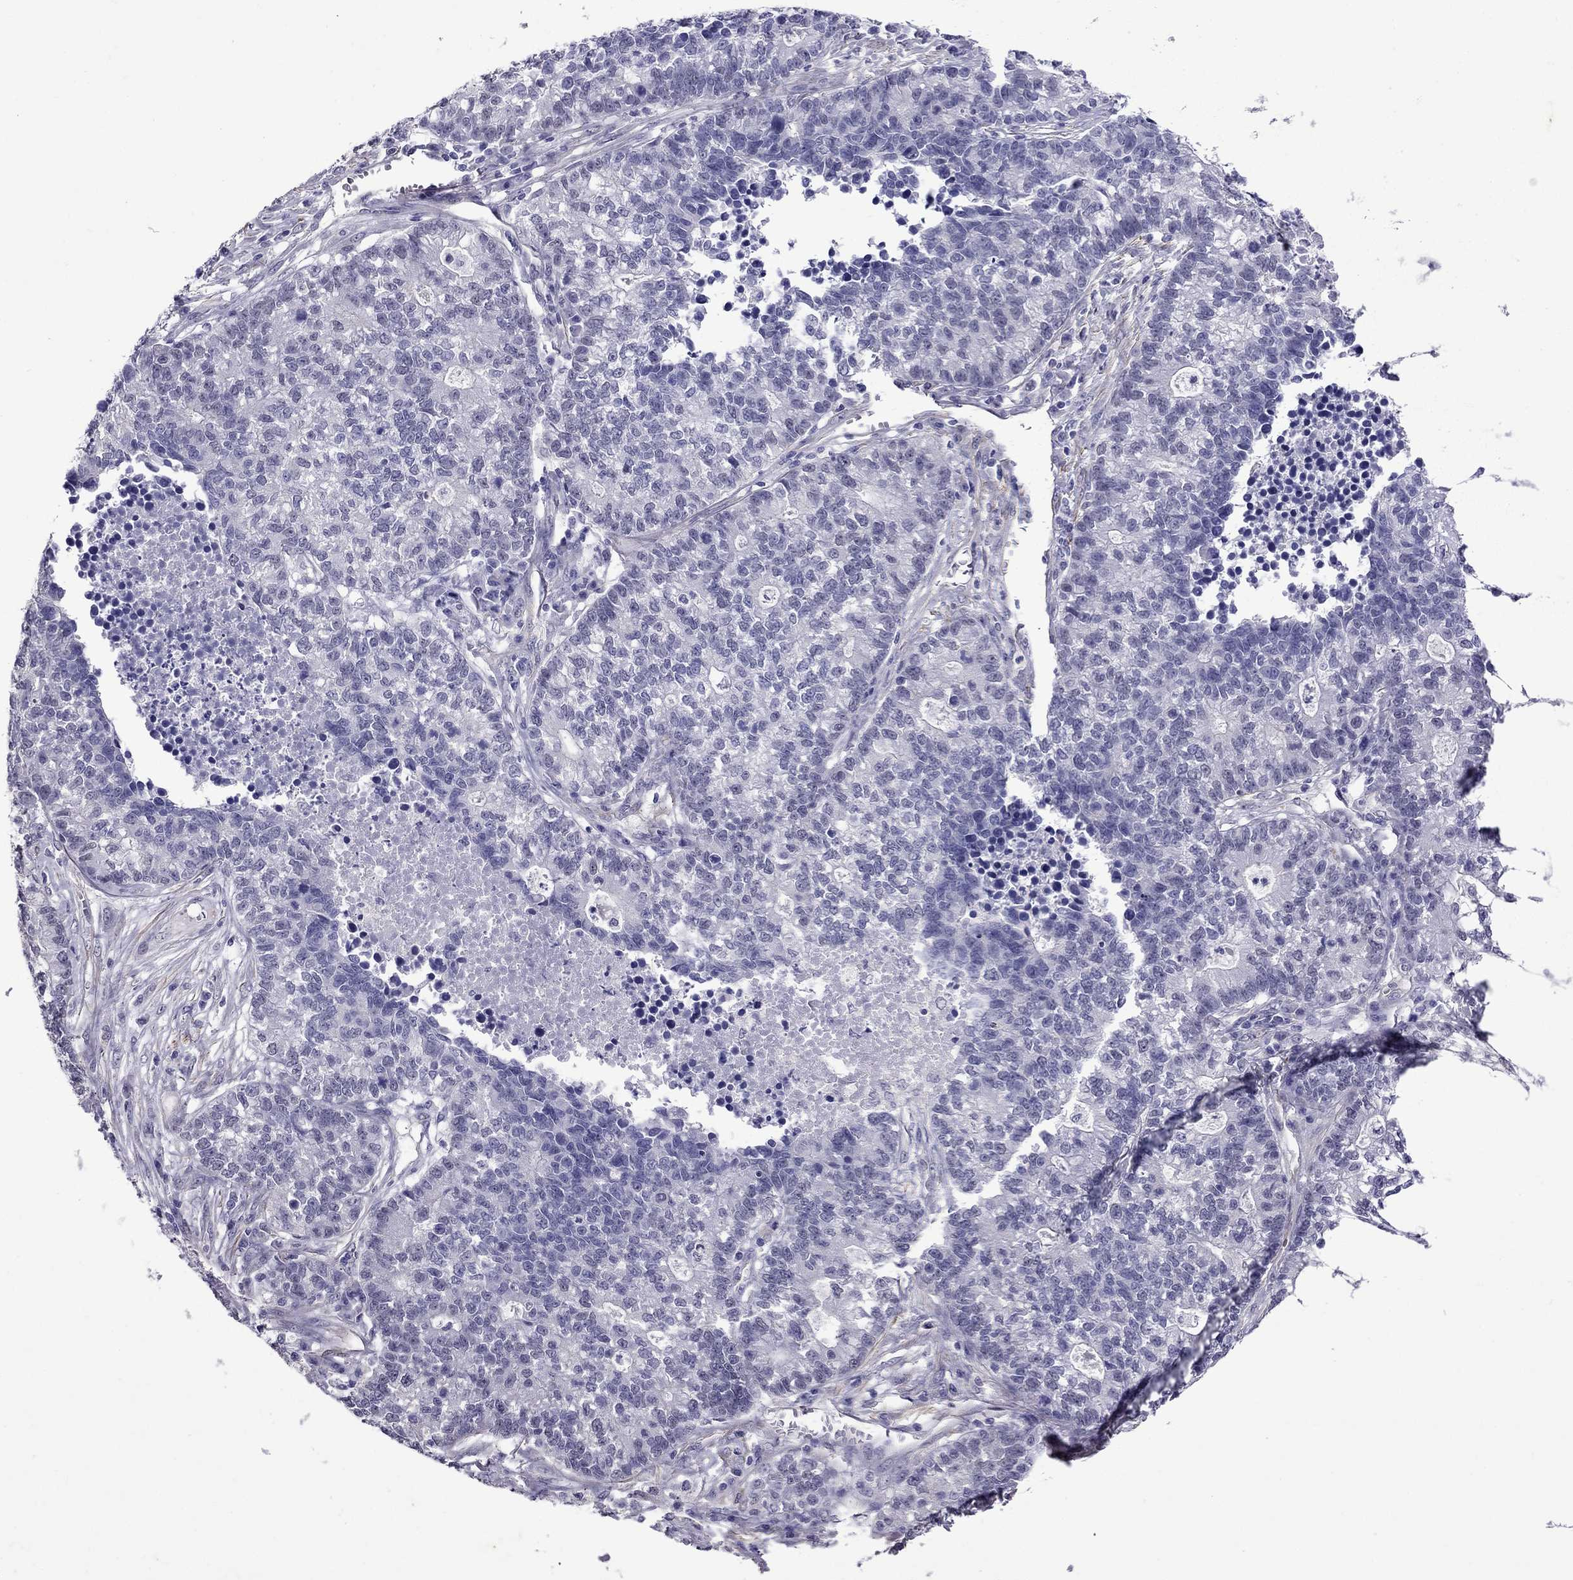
{"staining": {"intensity": "negative", "quantity": "none", "location": "none"}, "tissue": "lung cancer", "cell_type": "Tumor cells", "image_type": "cancer", "snomed": [{"axis": "morphology", "description": "Adenocarcinoma, NOS"}, {"axis": "topography", "description": "Lung"}], "caption": "Tumor cells show no significant protein expression in adenocarcinoma (lung).", "gene": "CHRNA5", "patient": {"sex": "male", "age": 57}}